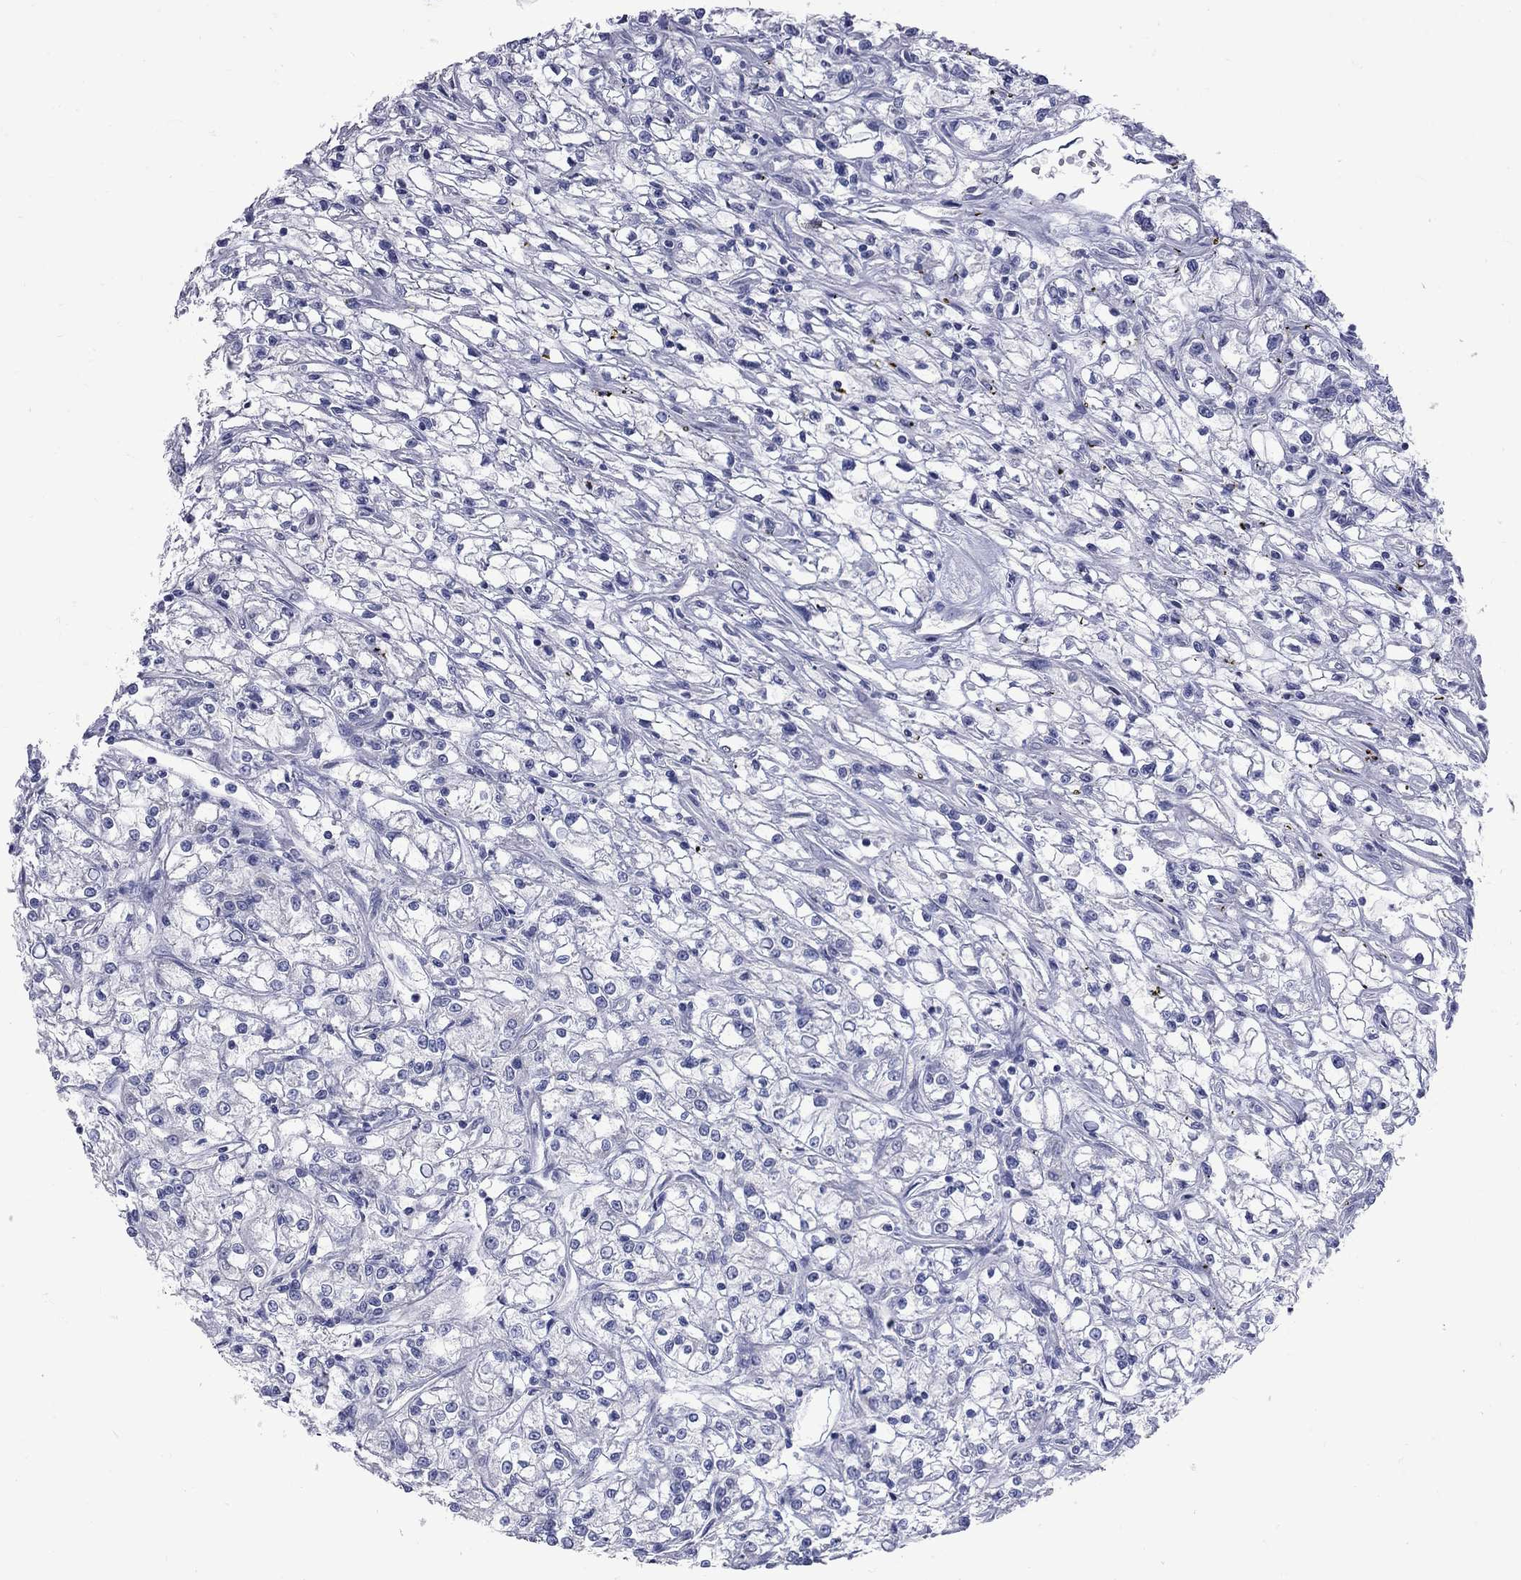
{"staining": {"intensity": "negative", "quantity": "none", "location": "none"}, "tissue": "renal cancer", "cell_type": "Tumor cells", "image_type": "cancer", "snomed": [{"axis": "morphology", "description": "Adenocarcinoma, NOS"}, {"axis": "topography", "description": "Kidney"}], "caption": "This is an immunohistochemistry image of renal cancer (adenocarcinoma). There is no positivity in tumor cells.", "gene": "KCND2", "patient": {"sex": "female", "age": 59}}